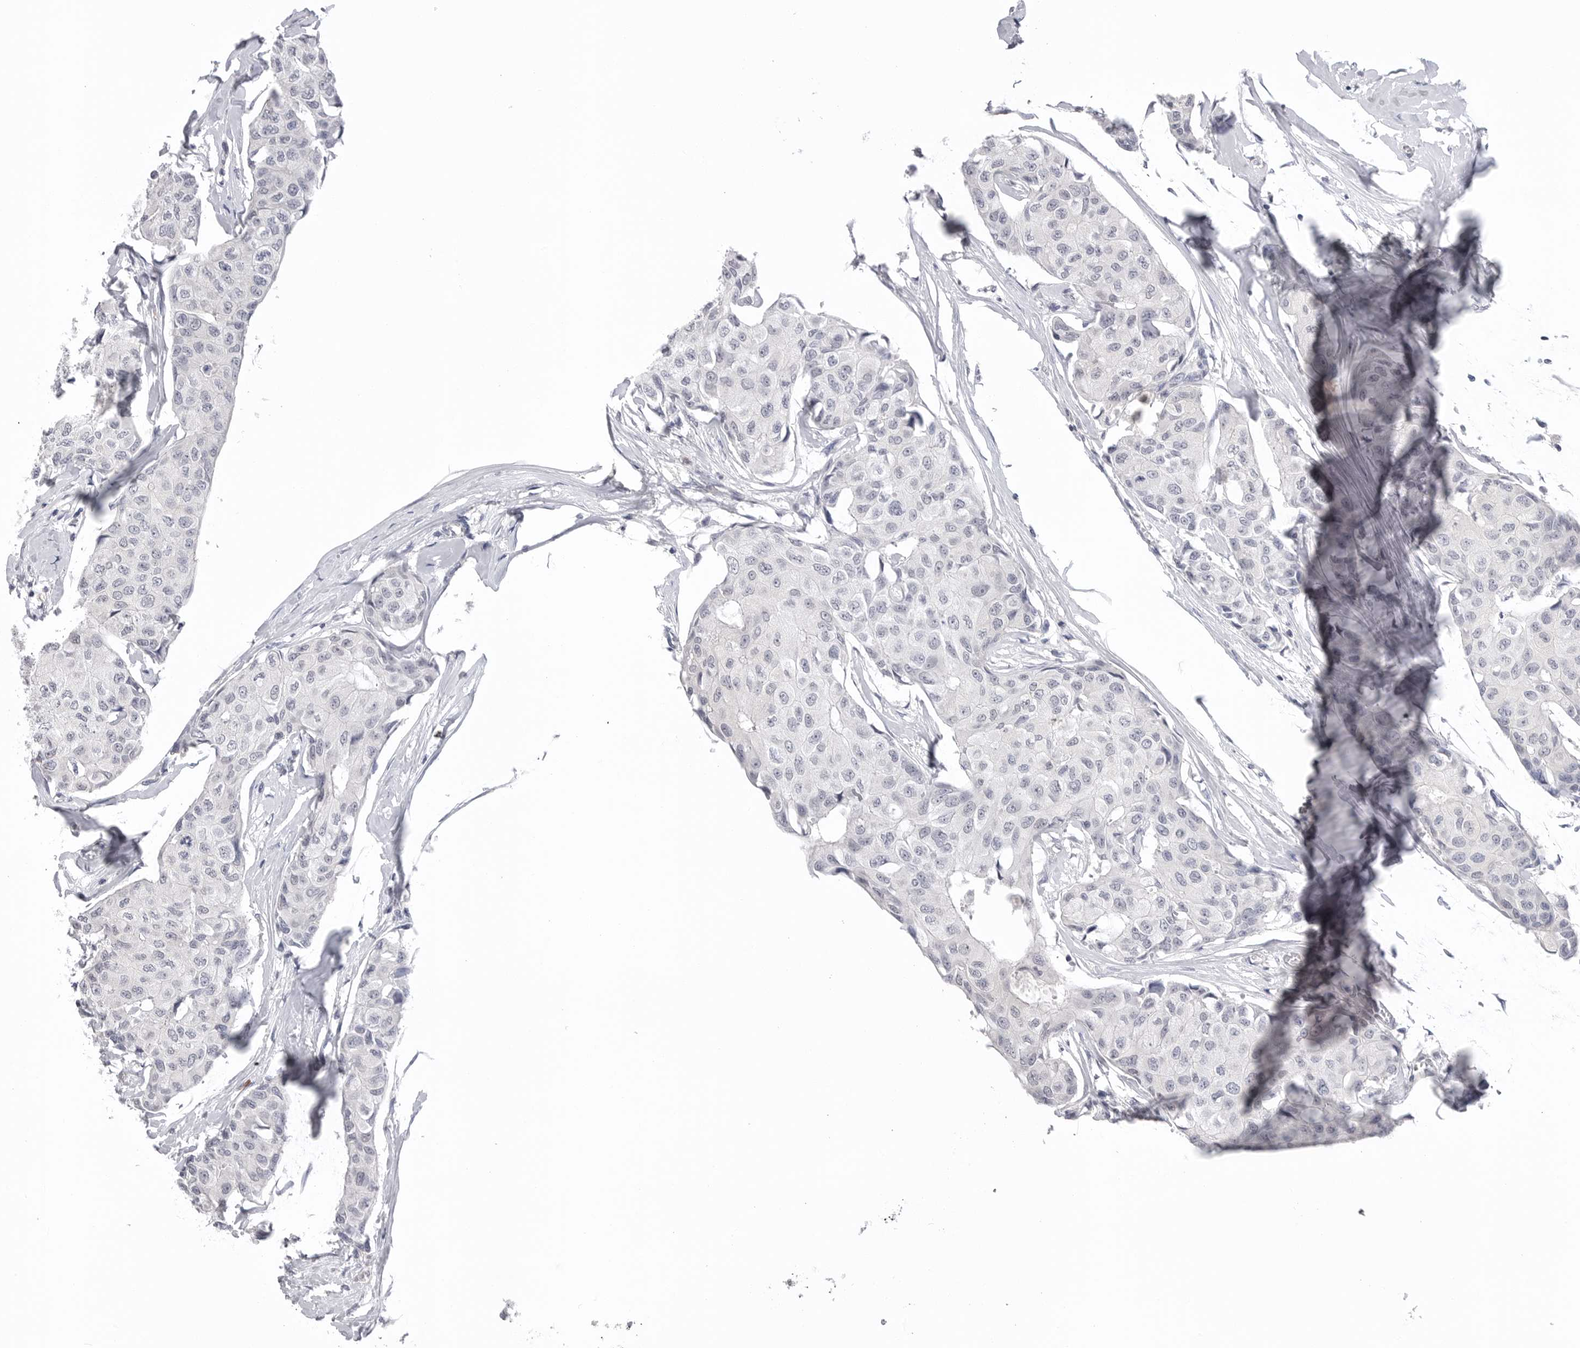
{"staining": {"intensity": "negative", "quantity": "none", "location": "none"}, "tissue": "breast cancer", "cell_type": "Tumor cells", "image_type": "cancer", "snomed": [{"axis": "morphology", "description": "Duct carcinoma"}, {"axis": "topography", "description": "Breast"}], "caption": "IHC micrograph of human breast invasive ductal carcinoma stained for a protein (brown), which shows no positivity in tumor cells.", "gene": "DLGAP3", "patient": {"sex": "female", "age": 80}}